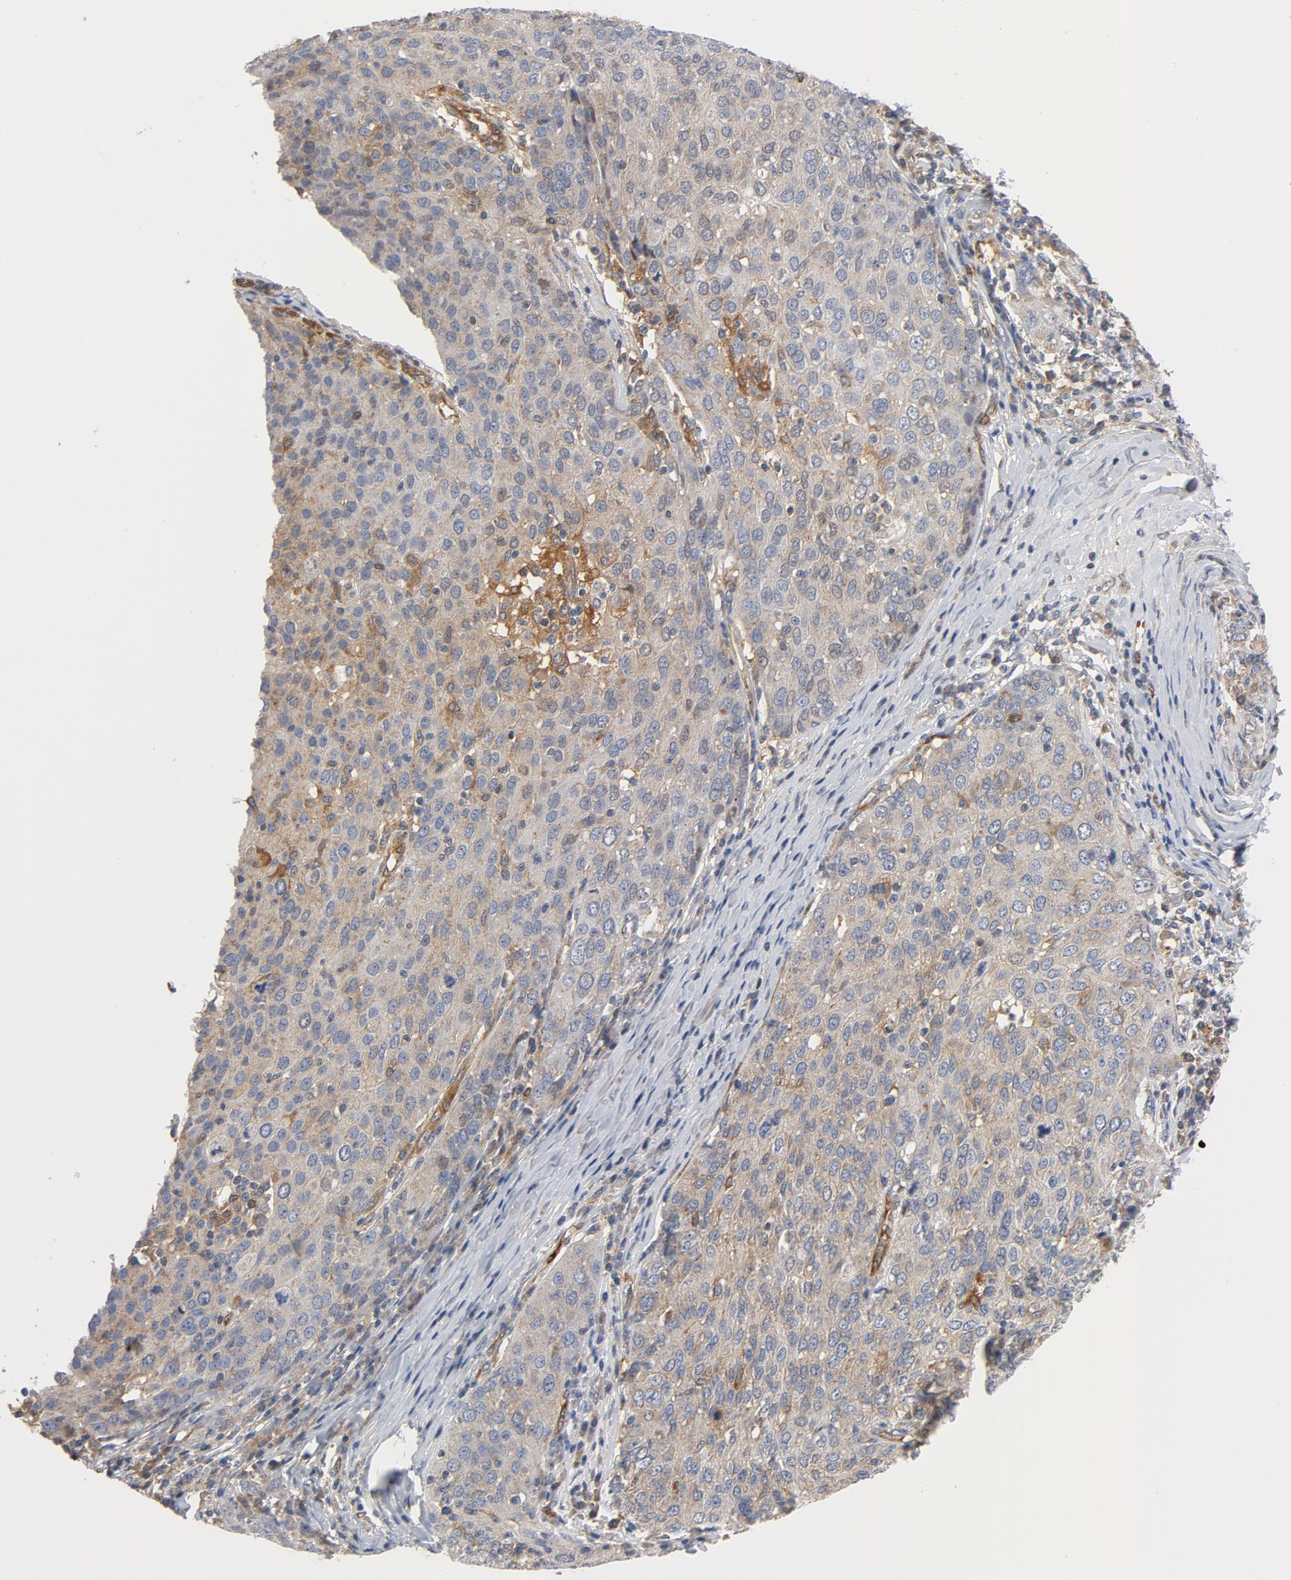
{"staining": {"intensity": "moderate", "quantity": ">75%", "location": "cytoplasmic/membranous"}, "tissue": "ovarian cancer", "cell_type": "Tumor cells", "image_type": "cancer", "snomed": [{"axis": "morphology", "description": "Carcinoma, endometroid"}, {"axis": "topography", "description": "Ovary"}], "caption": "There is medium levels of moderate cytoplasmic/membranous staining in tumor cells of ovarian endometroid carcinoma, as demonstrated by immunohistochemical staining (brown color).", "gene": "RAPGEF4", "patient": {"sex": "female", "age": 50}}